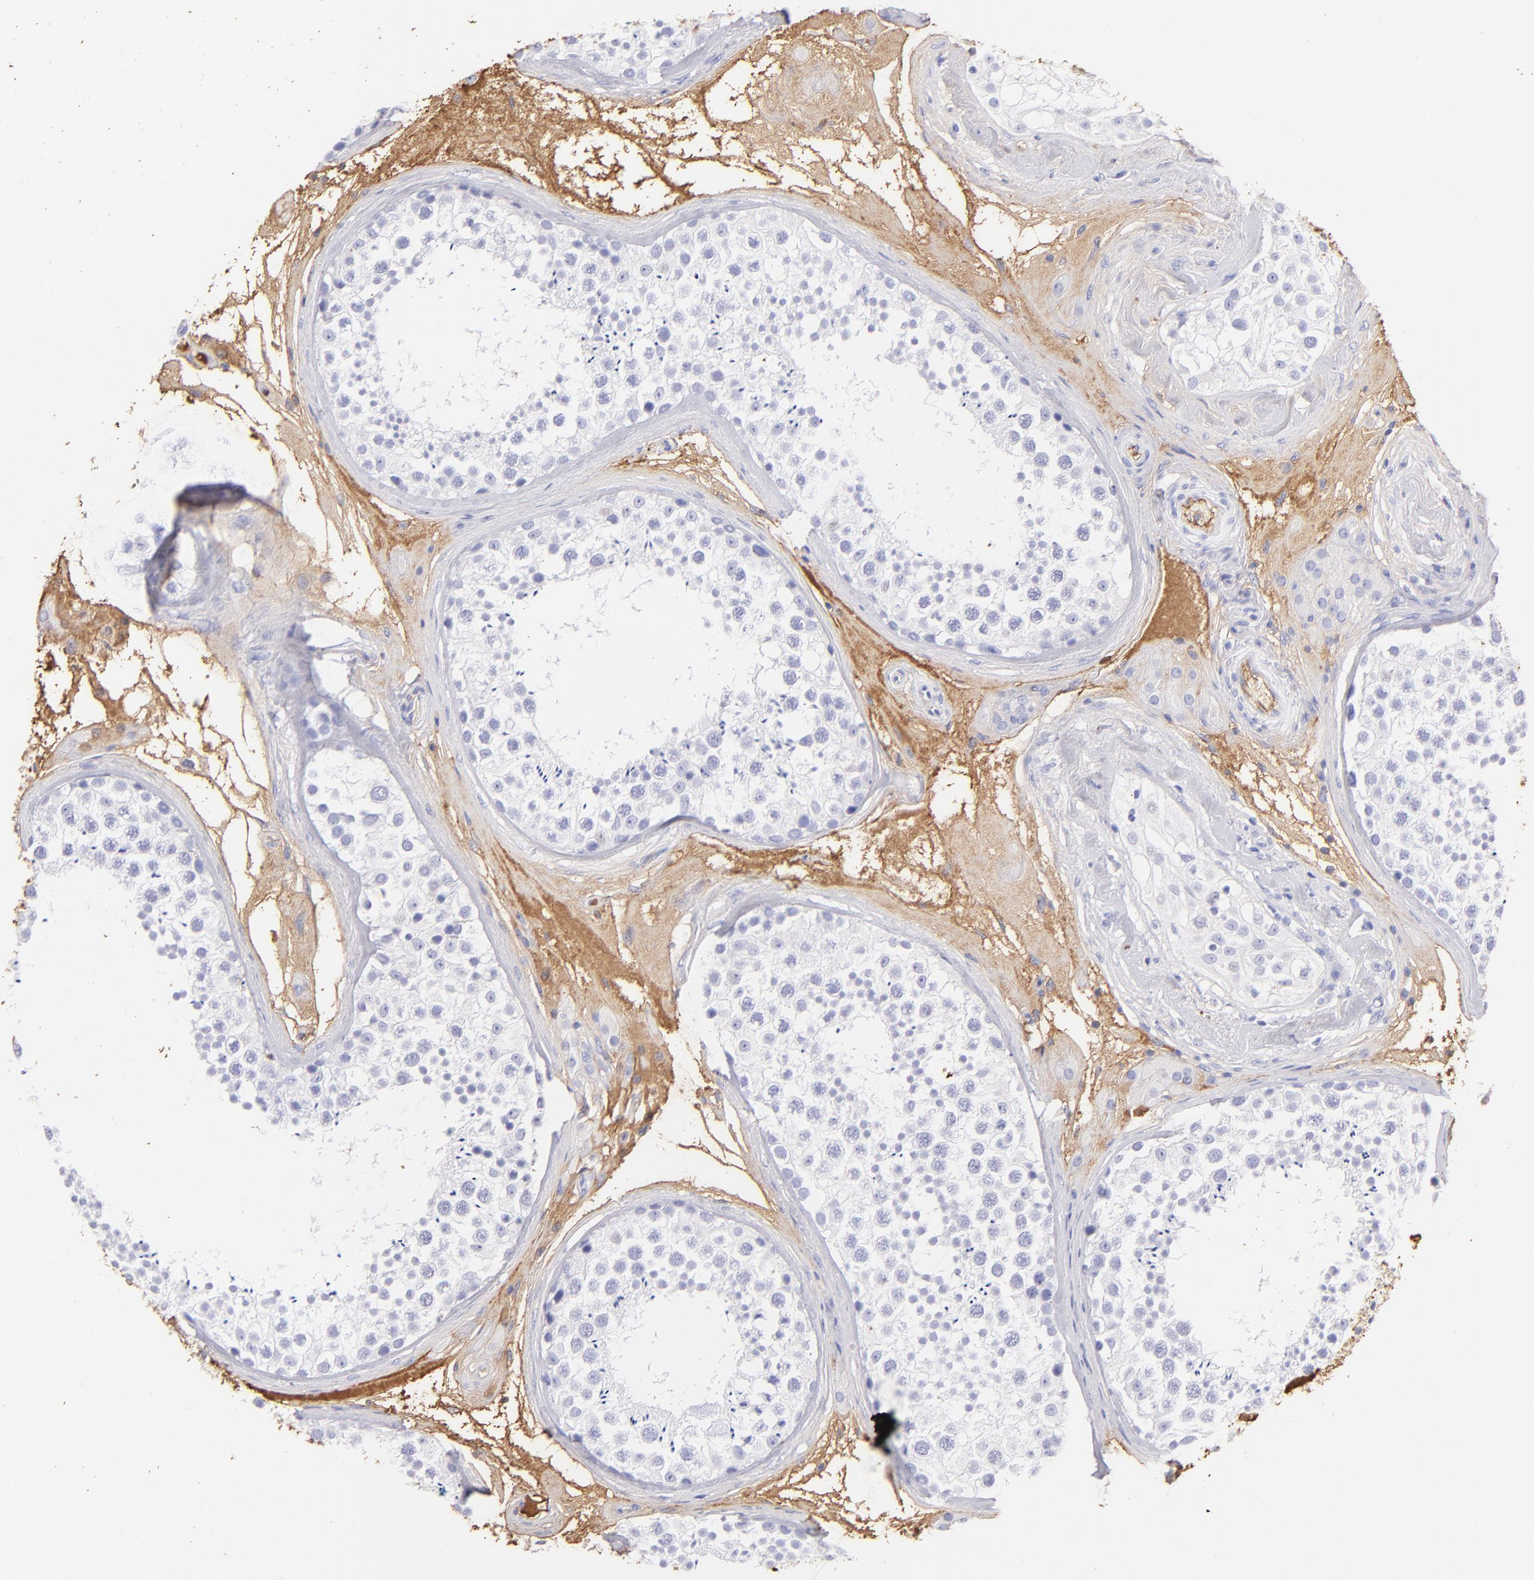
{"staining": {"intensity": "negative", "quantity": "none", "location": "none"}, "tissue": "testis", "cell_type": "Cells in seminiferous ducts", "image_type": "normal", "snomed": [{"axis": "morphology", "description": "Normal tissue, NOS"}, {"axis": "topography", "description": "Testis"}], "caption": "DAB (3,3'-diaminobenzidine) immunohistochemical staining of normal human testis displays no significant positivity in cells in seminiferous ducts.", "gene": "FGB", "patient": {"sex": "male", "age": 46}}